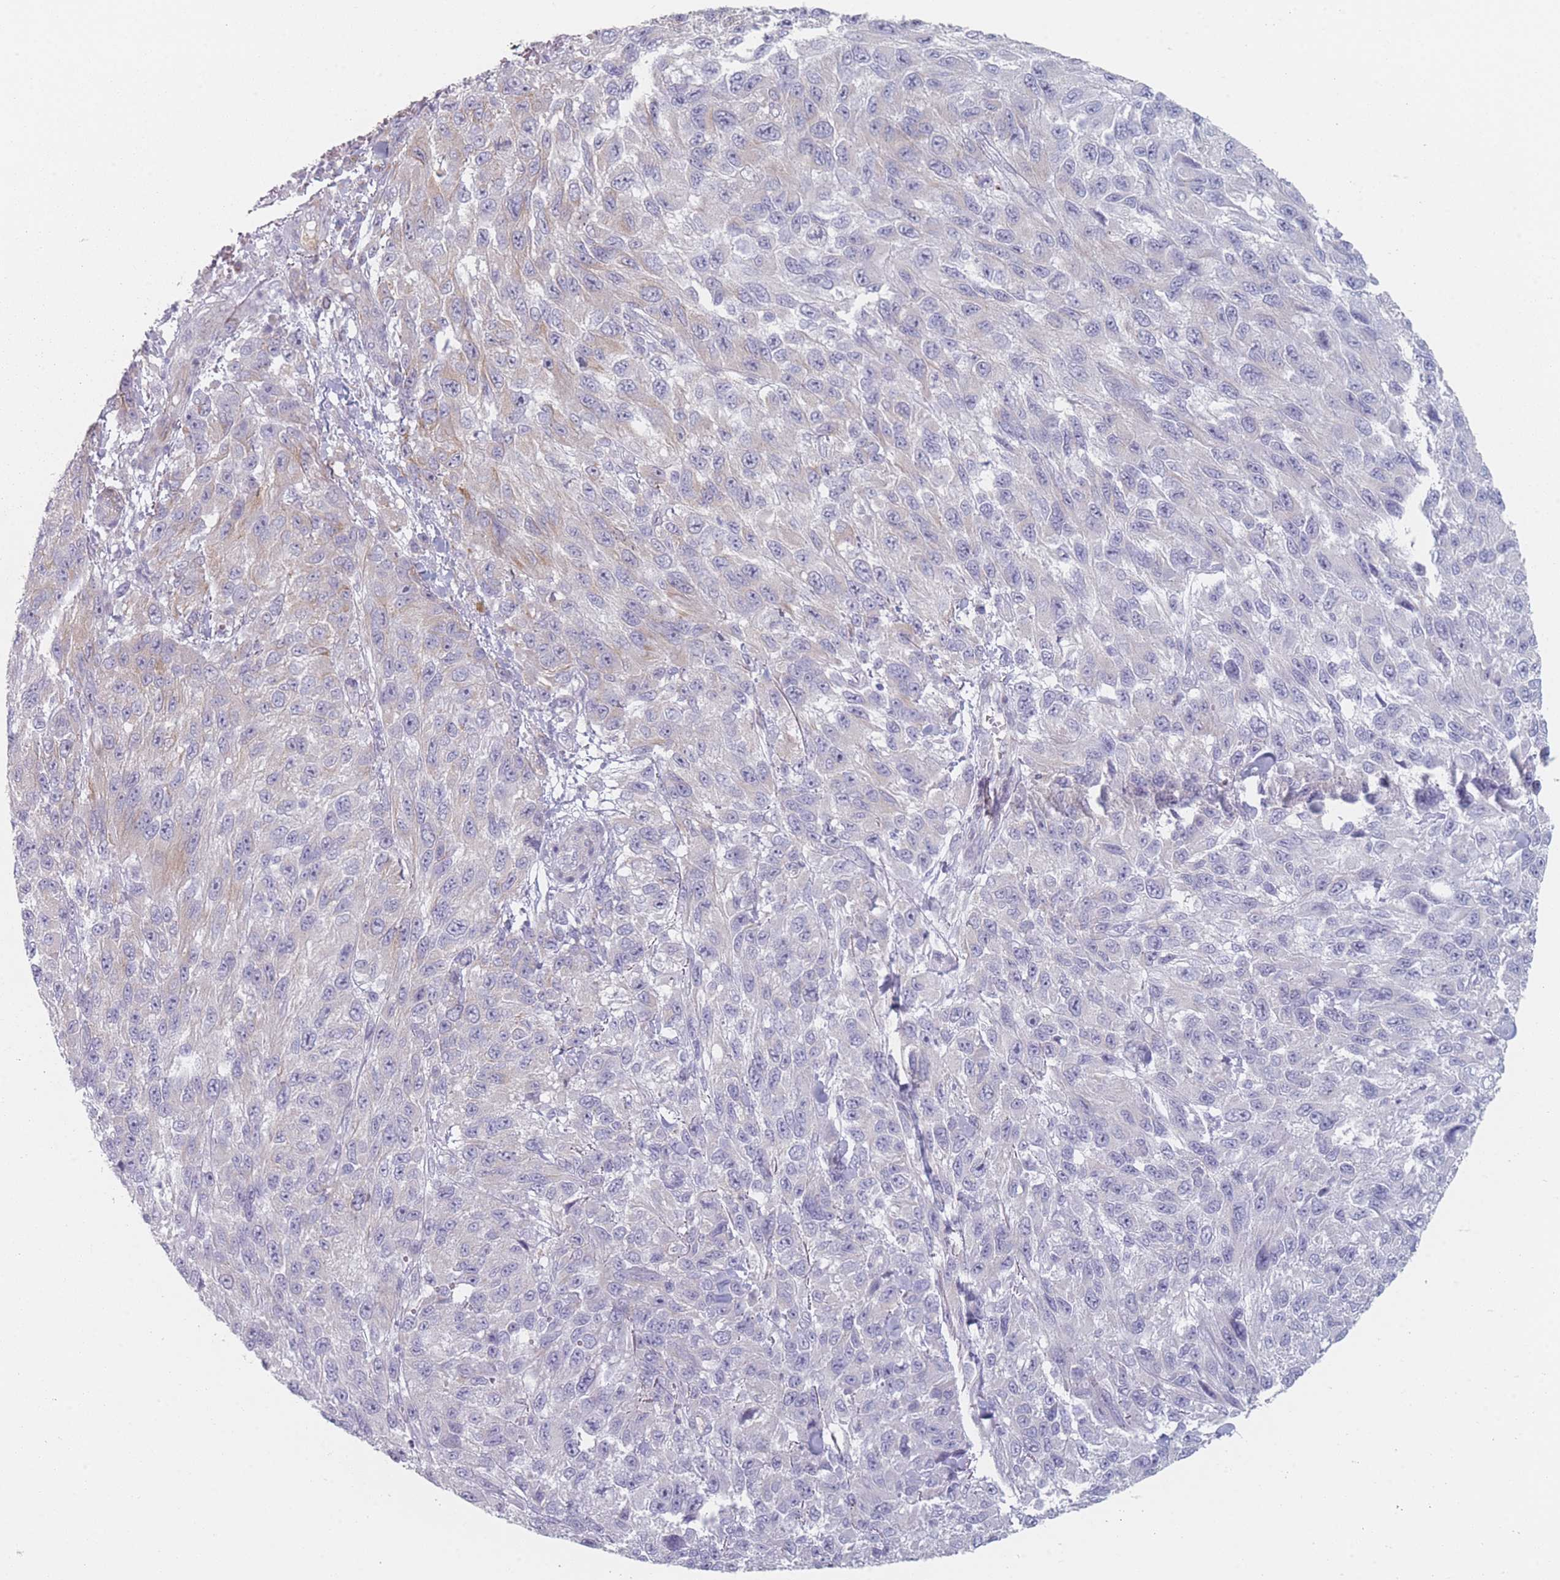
{"staining": {"intensity": "negative", "quantity": "none", "location": "none"}, "tissue": "melanoma", "cell_type": "Tumor cells", "image_type": "cancer", "snomed": [{"axis": "morphology", "description": "Malignant melanoma, NOS"}, {"axis": "topography", "description": "Skin"}], "caption": "An IHC micrograph of melanoma is shown. There is no staining in tumor cells of melanoma.", "gene": "RNF4", "patient": {"sex": "female", "age": 96}}